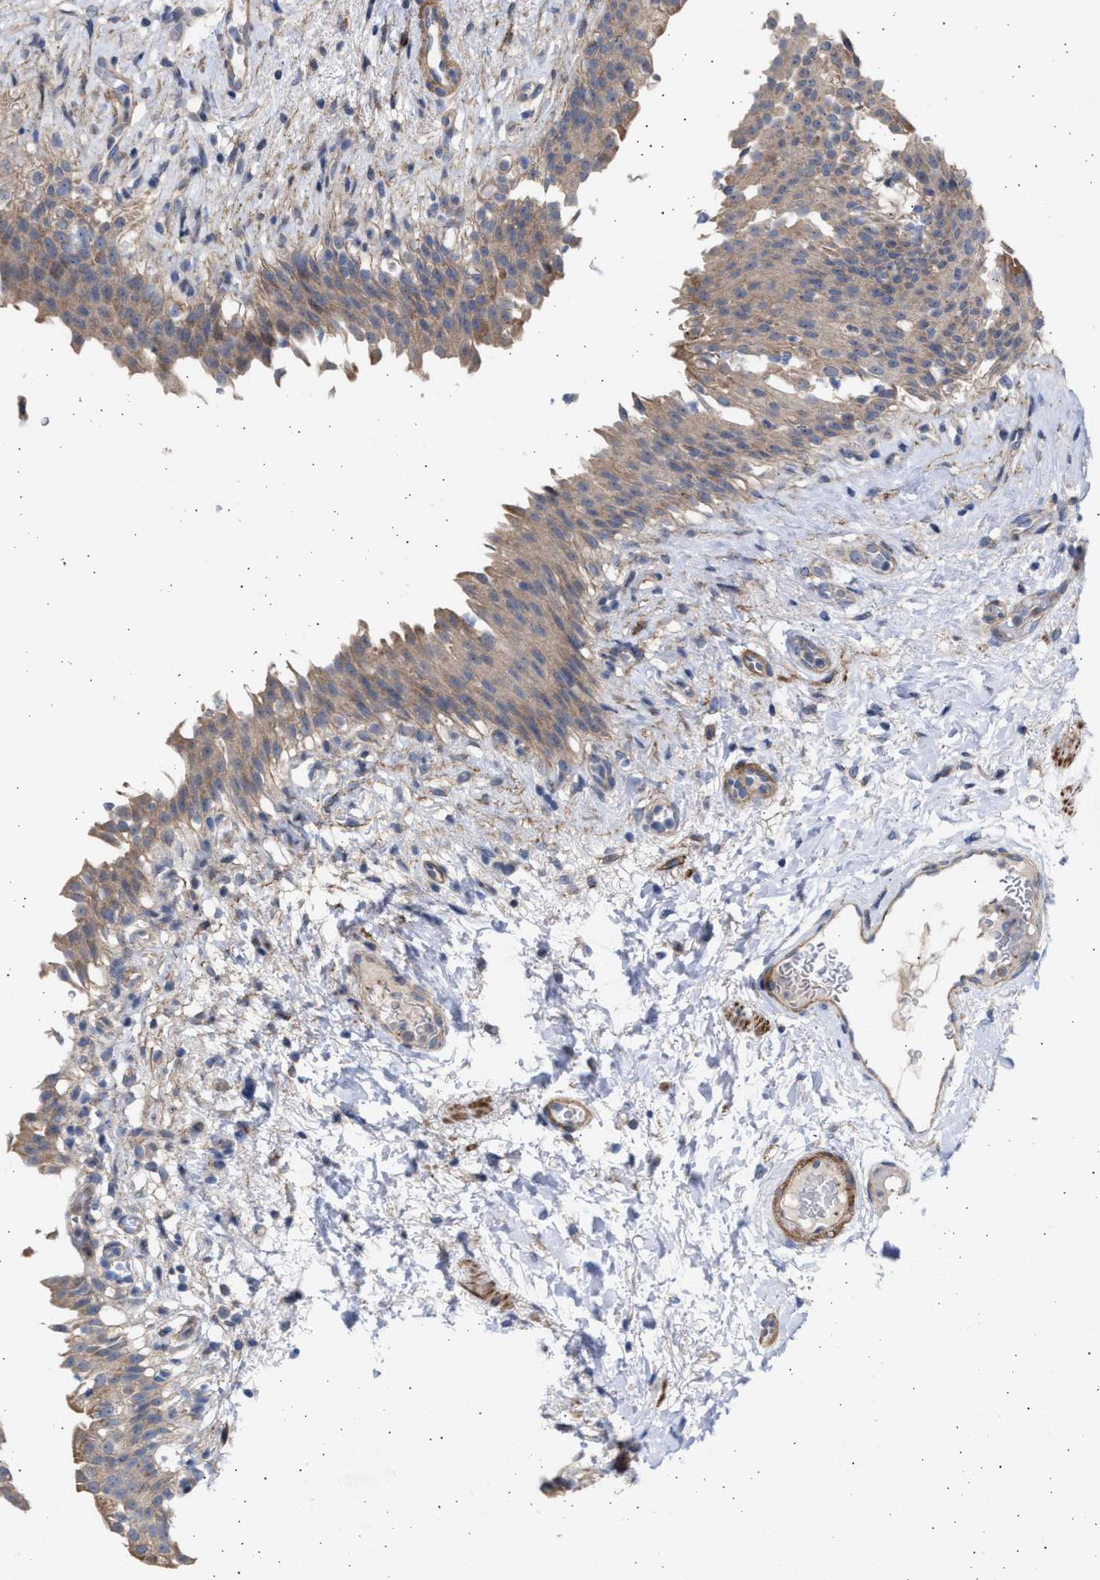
{"staining": {"intensity": "weak", "quantity": "25%-75%", "location": "cytoplasmic/membranous"}, "tissue": "urinary bladder", "cell_type": "Urothelial cells", "image_type": "normal", "snomed": [{"axis": "morphology", "description": "Normal tissue, NOS"}, {"axis": "topography", "description": "Urinary bladder"}], "caption": "Urothelial cells show low levels of weak cytoplasmic/membranous positivity in approximately 25%-75% of cells in unremarkable urinary bladder.", "gene": "NBR1", "patient": {"sex": "female", "age": 60}}